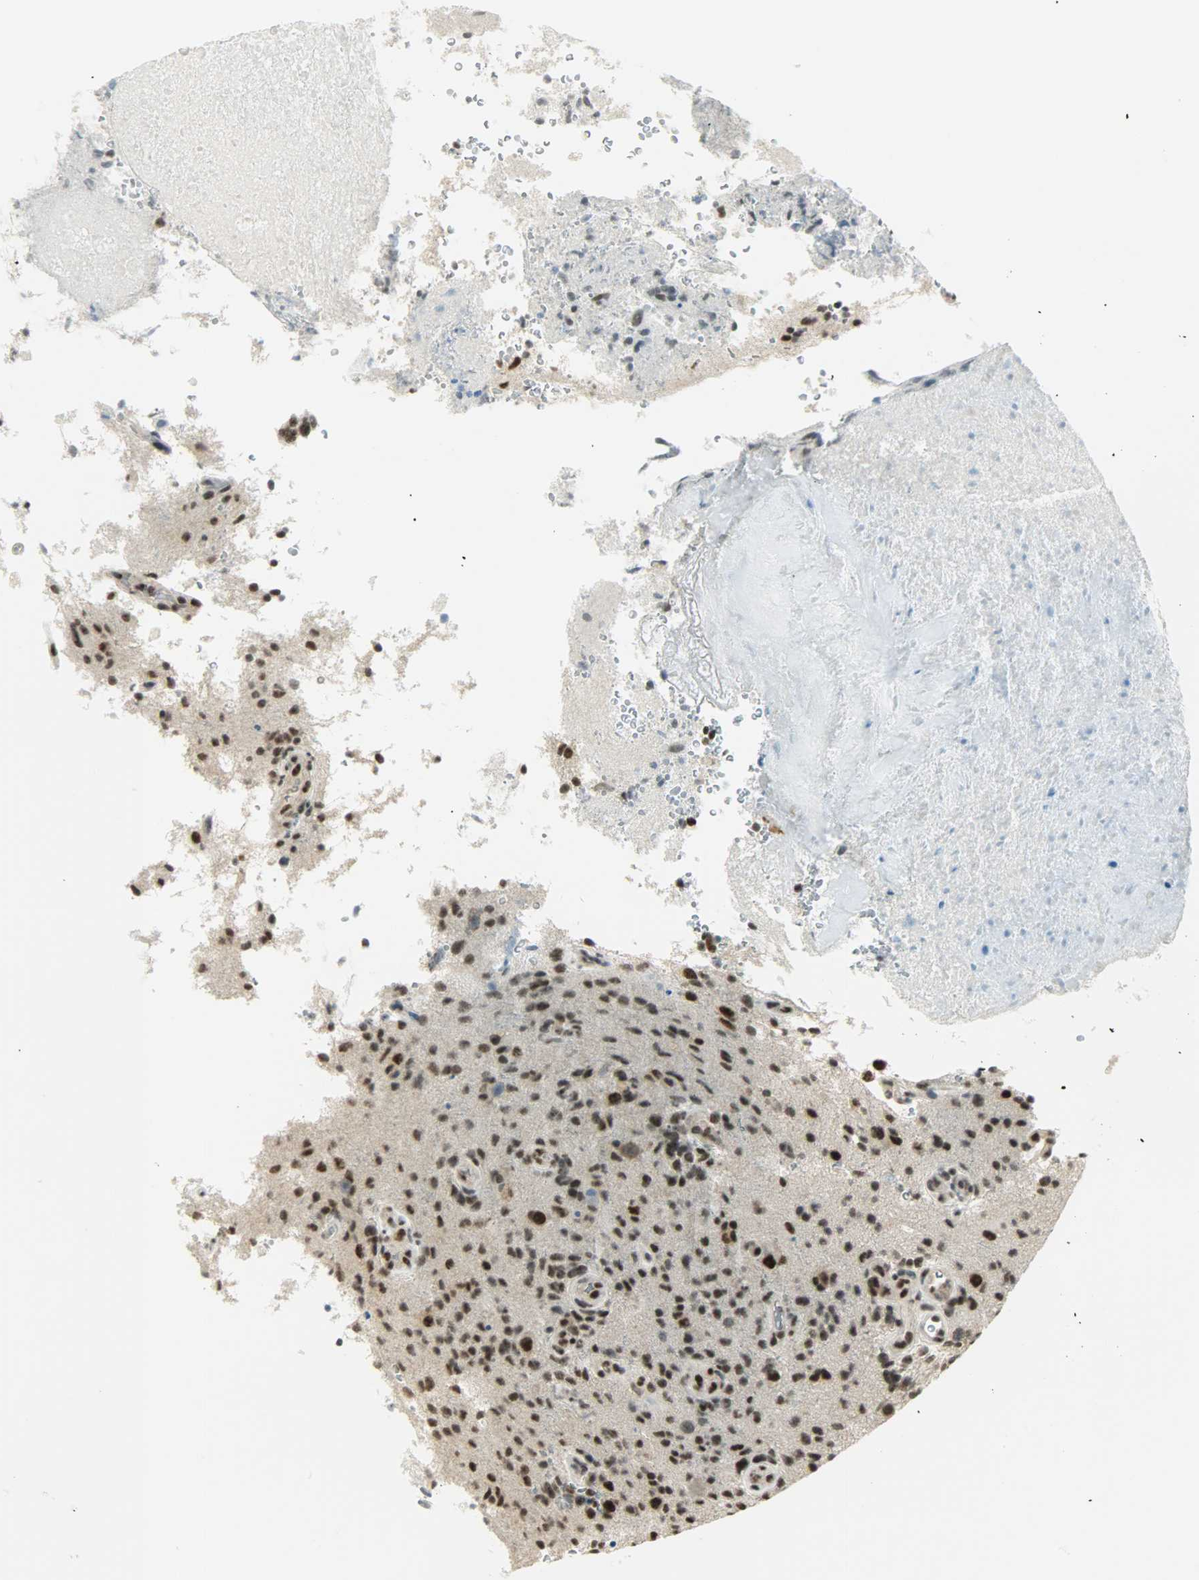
{"staining": {"intensity": "strong", "quantity": ">75%", "location": "nuclear"}, "tissue": "glioma", "cell_type": "Tumor cells", "image_type": "cancer", "snomed": [{"axis": "morphology", "description": "Normal tissue, NOS"}, {"axis": "morphology", "description": "Glioma, malignant, High grade"}, {"axis": "topography", "description": "Cerebral cortex"}], "caption": "A photomicrograph of malignant glioma (high-grade) stained for a protein displays strong nuclear brown staining in tumor cells.", "gene": "SUGP1", "patient": {"sex": "male", "age": 75}}